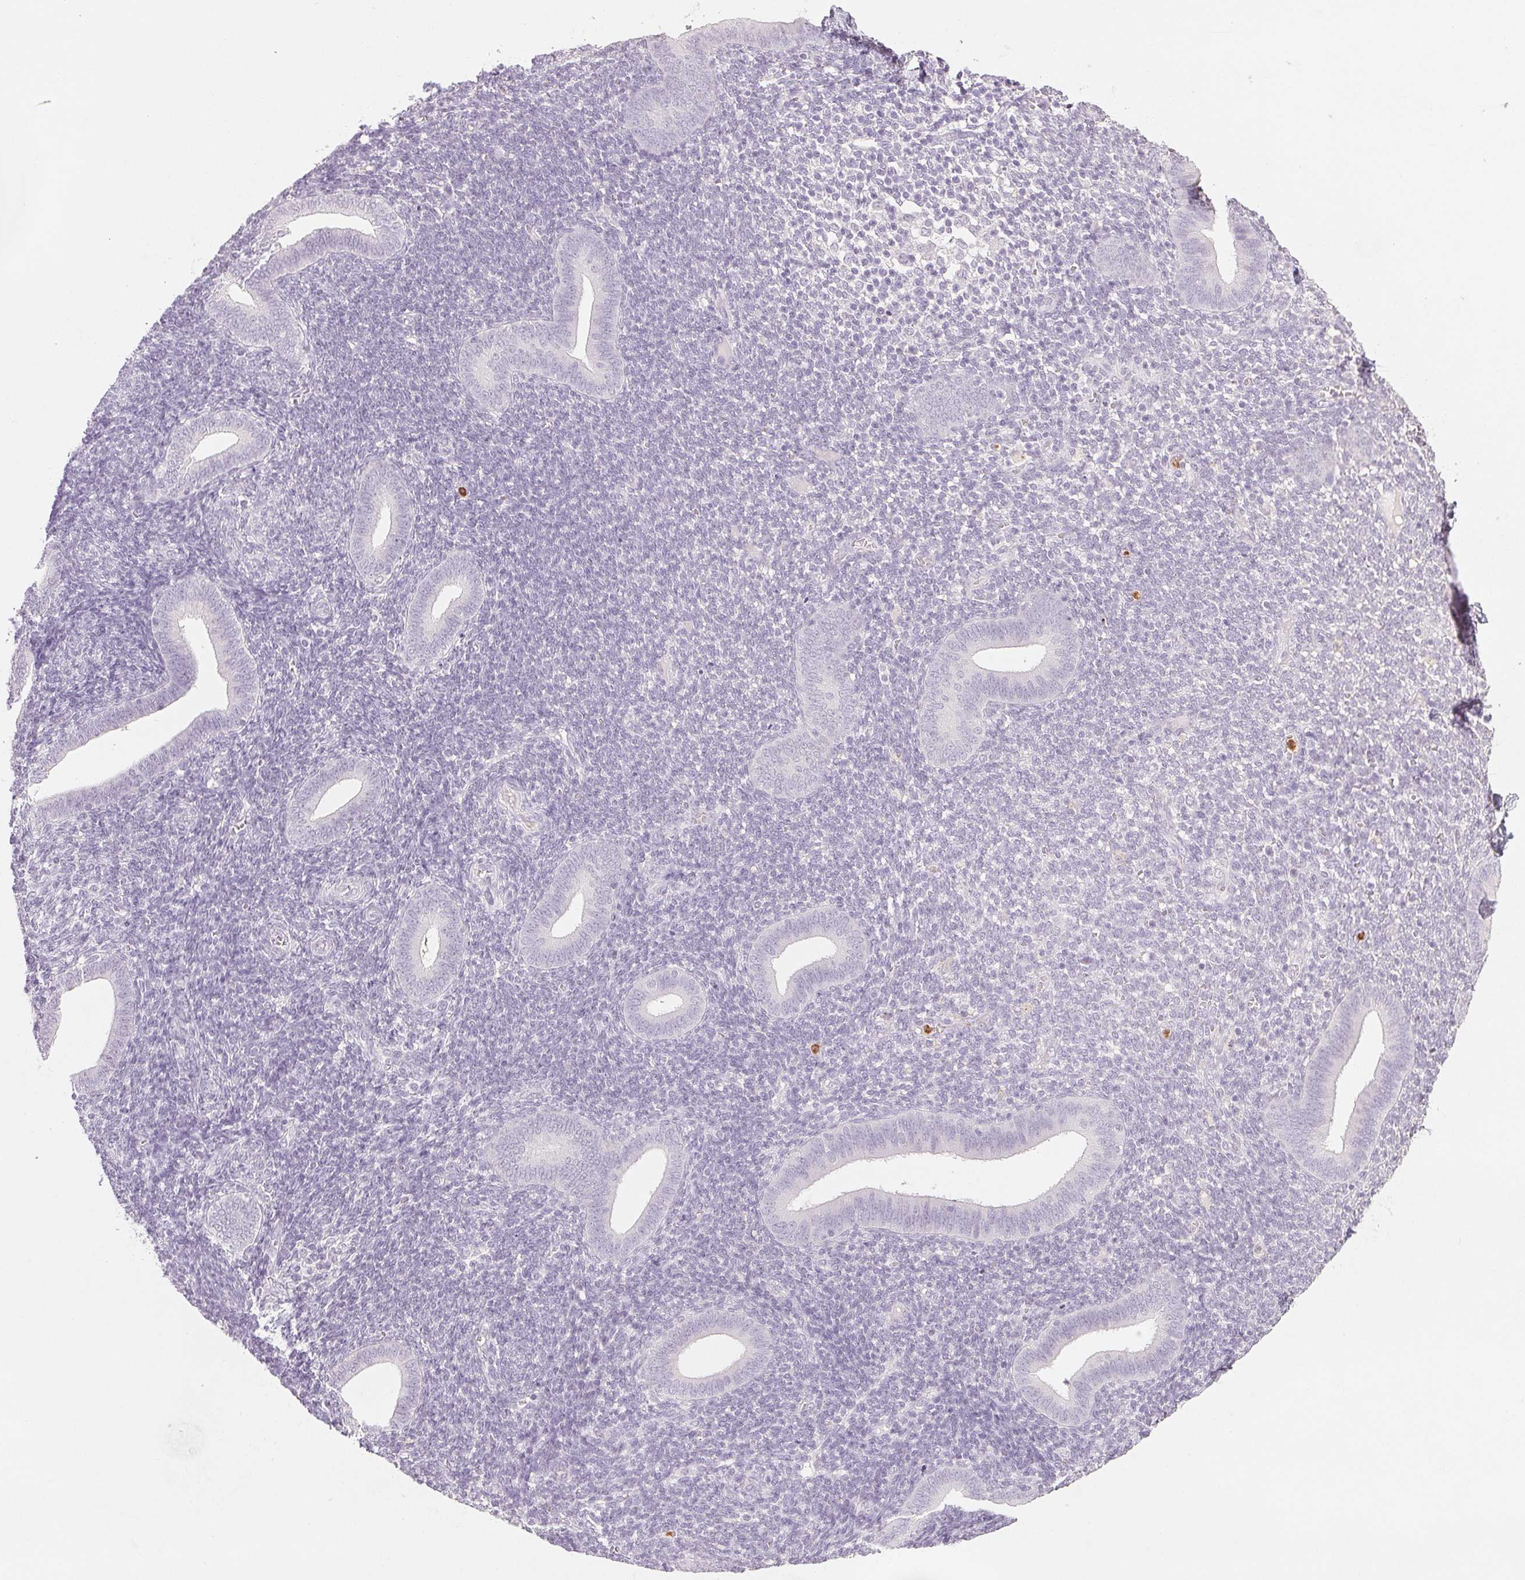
{"staining": {"intensity": "negative", "quantity": "none", "location": "none"}, "tissue": "endometrium", "cell_type": "Cells in endometrial stroma", "image_type": "normal", "snomed": [{"axis": "morphology", "description": "Normal tissue, NOS"}, {"axis": "topography", "description": "Endometrium"}], "caption": "High power microscopy histopathology image of an immunohistochemistry histopathology image of unremarkable endometrium, revealing no significant staining in cells in endometrial stroma. (DAB (3,3'-diaminobenzidine) immunohistochemistry visualized using brightfield microscopy, high magnification).", "gene": "LTF", "patient": {"sex": "female", "age": 25}}